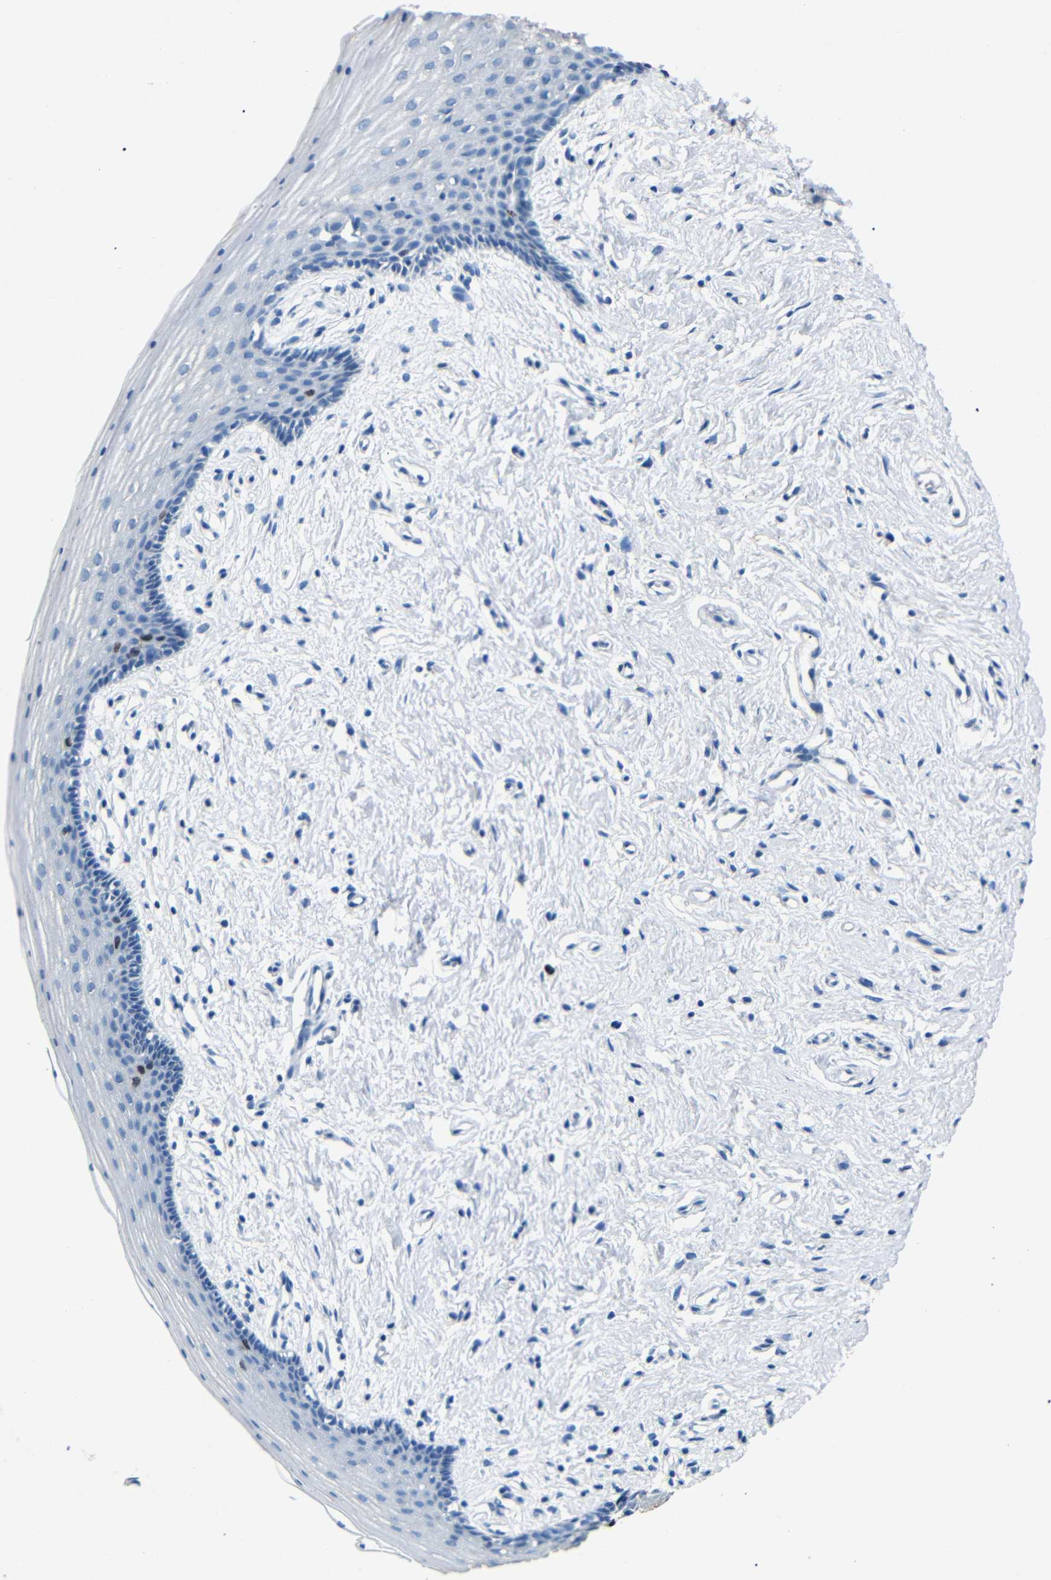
{"staining": {"intensity": "strong", "quantity": "<25%", "location": "nuclear"}, "tissue": "vagina", "cell_type": "Squamous epithelial cells", "image_type": "normal", "snomed": [{"axis": "morphology", "description": "Normal tissue, NOS"}, {"axis": "topography", "description": "Vagina"}], "caption": "A high-resolution image shows immunohistochemistry staining of benign vagina, which shows strong nuclear expression in approximately <25% of squamous epithelial cells. (DAB (3,3'-diaminobenzidine) IHC, brown staining for protein, blue staining for nuclei).", "gene": "INCENP", "patient": {"sex": "female", "age": 44}}